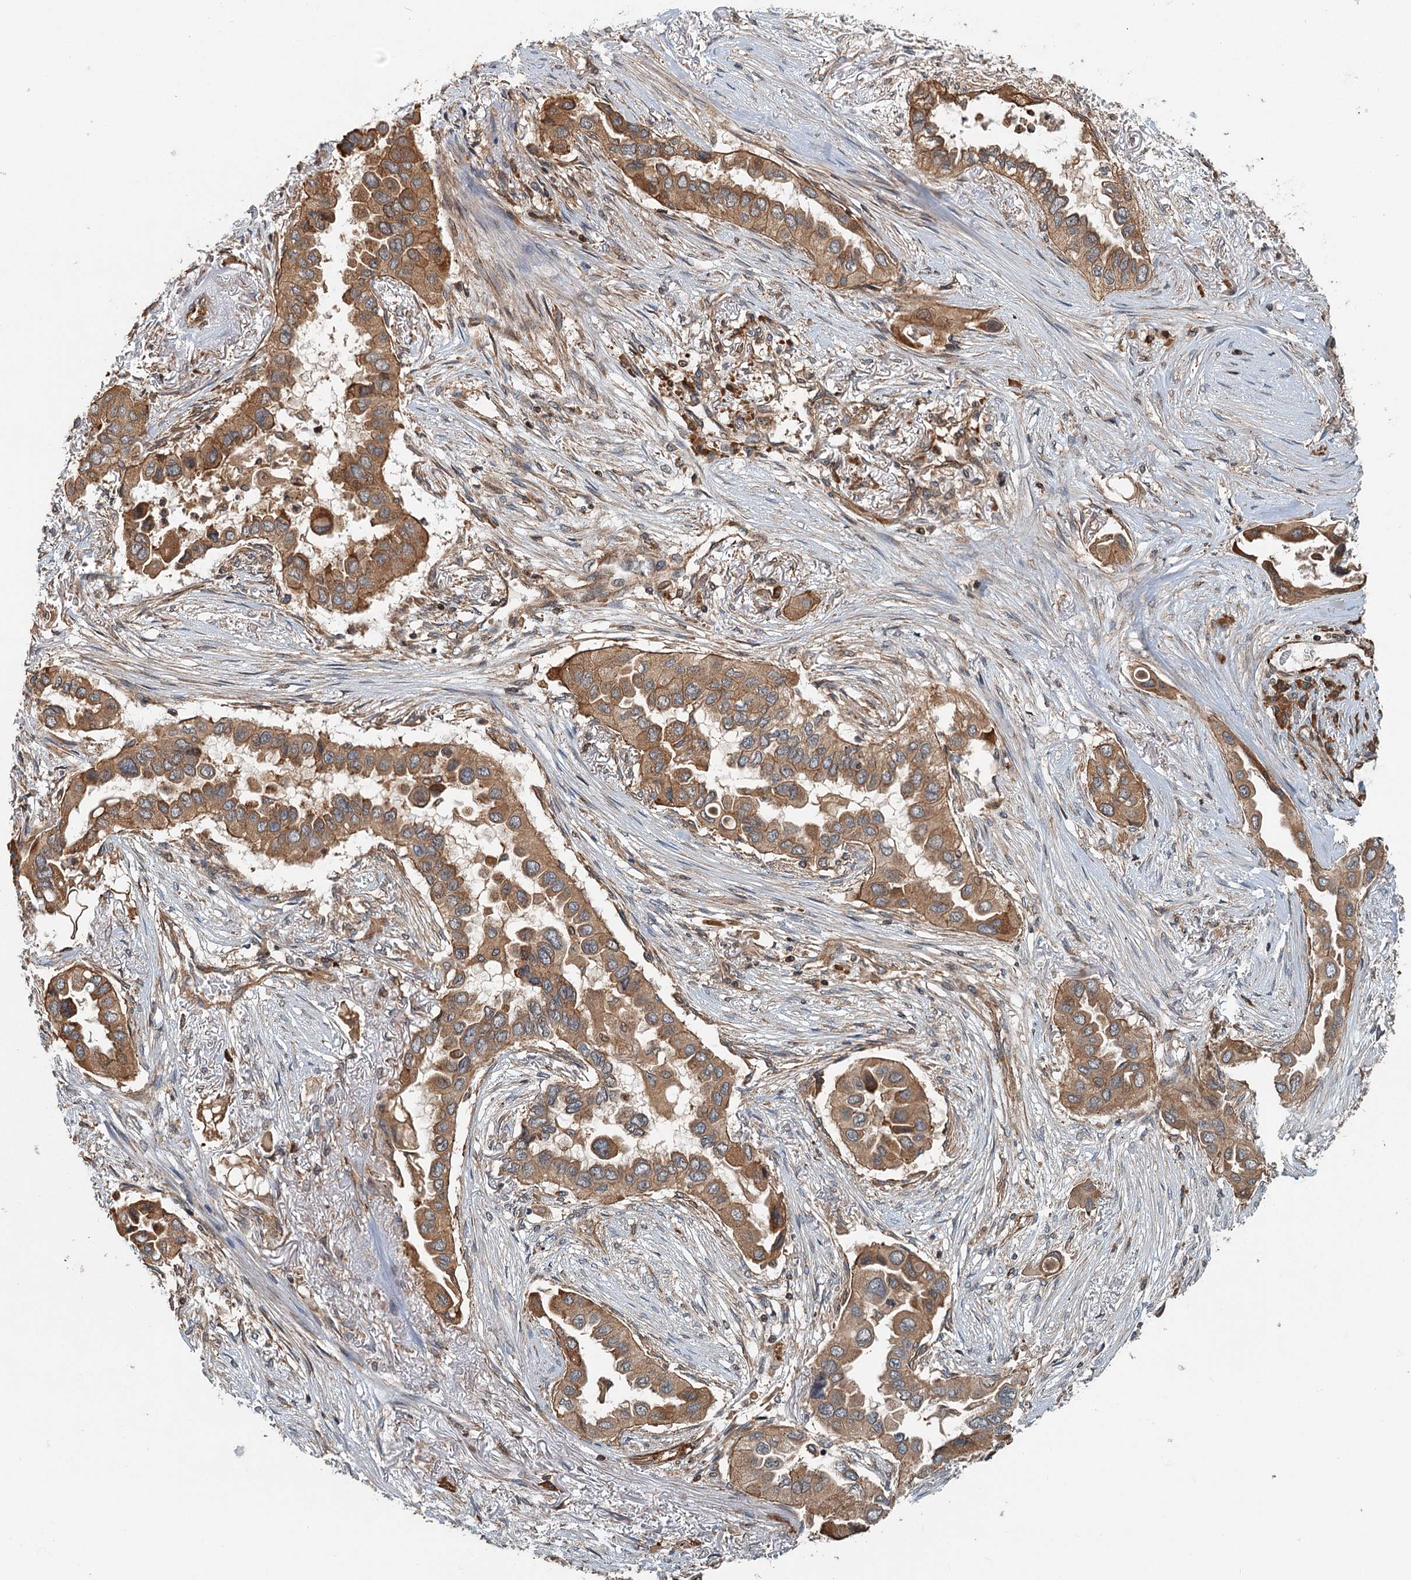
{"staining": {"intensity": "moderate", "quantity": ">75%", "location": "cytoplasmic/membranous"}, "tissue": "lung cancer", "cell_type": "Tumor cells", "image_type": "cancer", "snomed": [{"axis": "morphology", "description": "Adenocarcinoma, NOS"}, {"axis": "topography", "description": "Lung"}], "caption": "IHC (DAB) staining of lung adenocarcinoma shows moderate cytoplasmic/membranous protein expression in about >75% of tumor cells.", "gene": "ZNF527", "patient": {"sex": "female", "age": 76}}